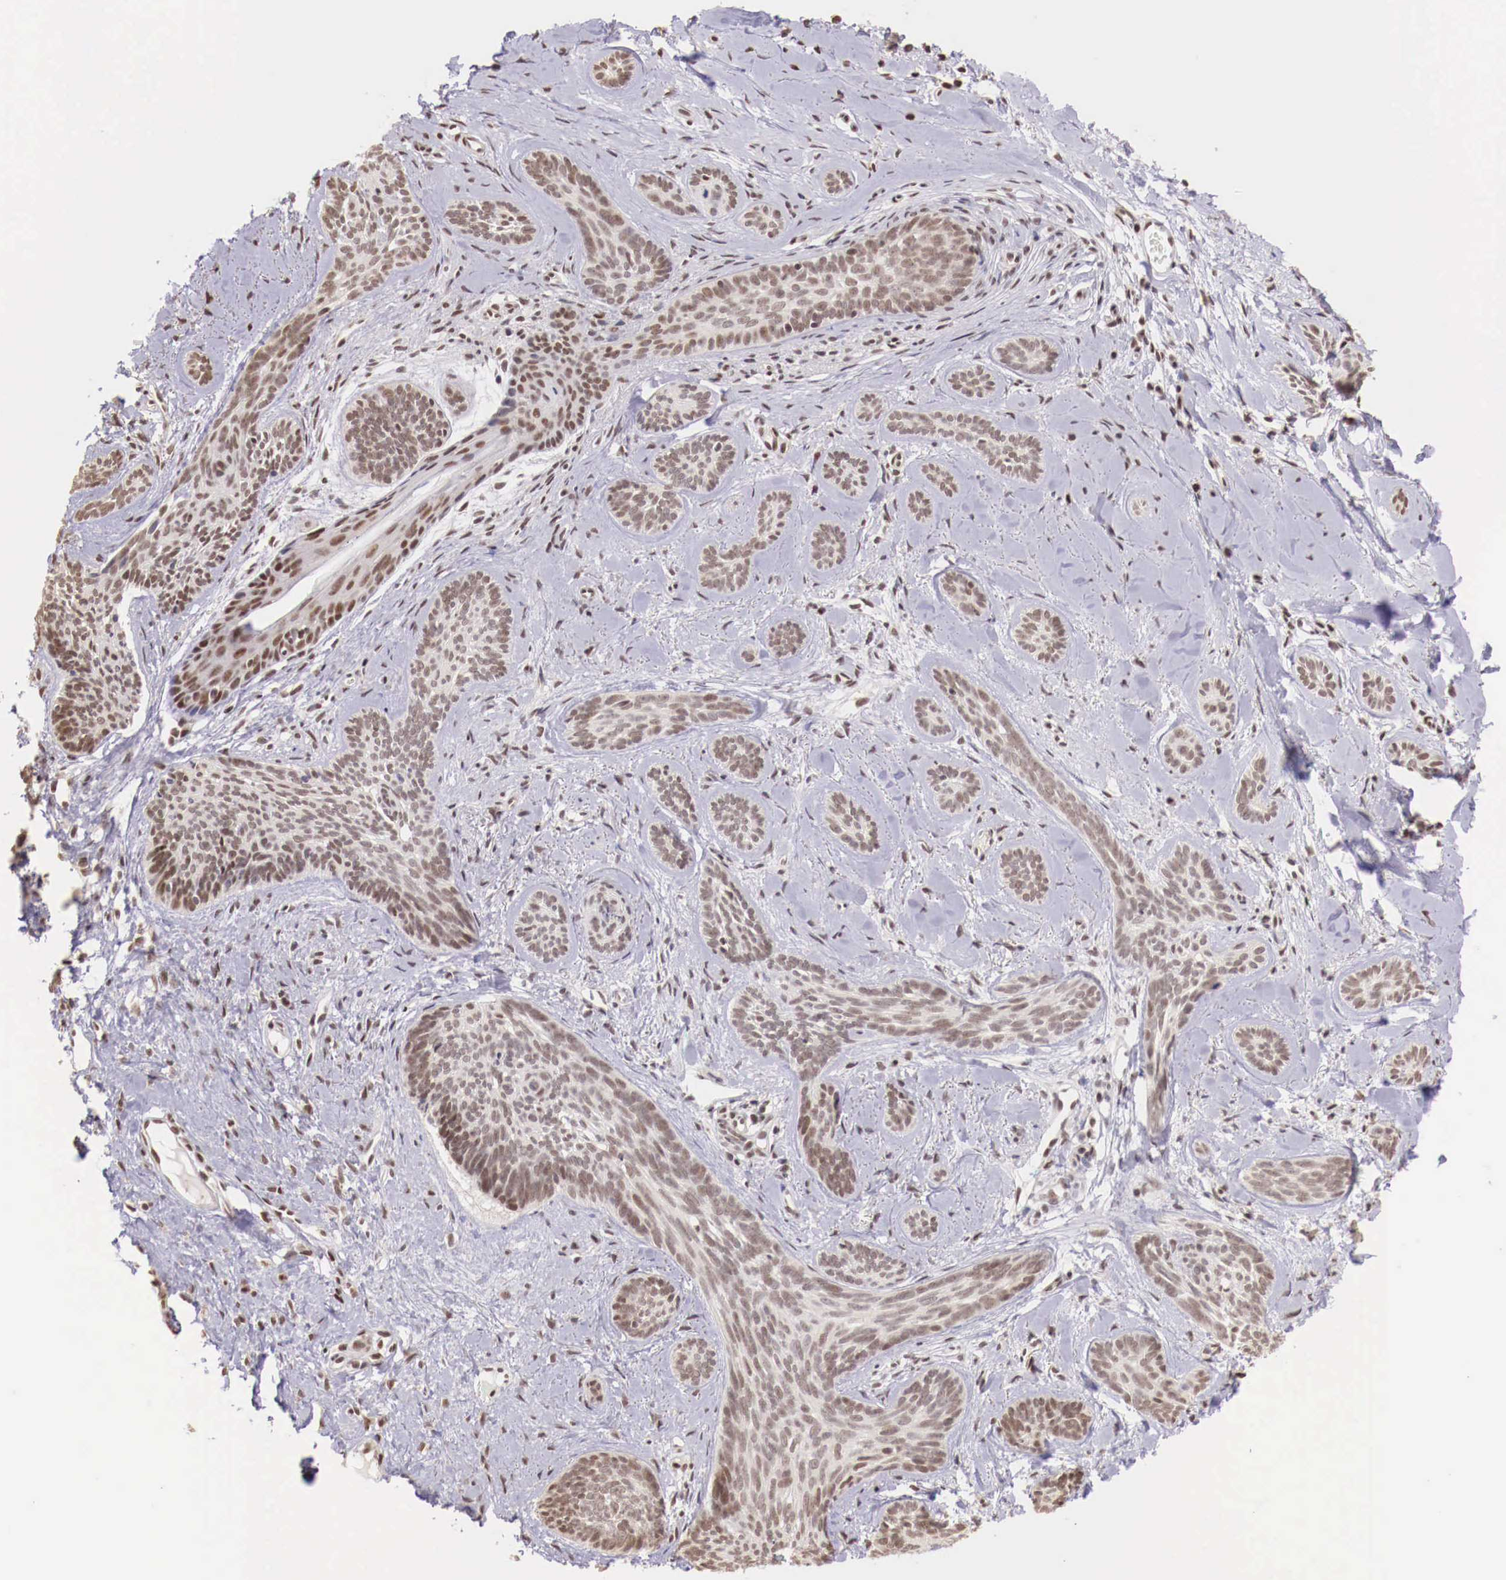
{"staining": {"intensity": "weak", "quantity": "25%-75%", "location": "nuclear"}, "tissue": "skin cancer", "cell_type": "Tumor cells", "image_type": "cancer", "snomed": [{"axis": "morphology", "description": "Basal cell carcinoma"}, {"axis": "topography", "description": "Skin"}], "caption": "Immunohistochemistry (IHC) photomicrograph of neoplastic tissue: human basal cell carcinoma (skin) stained using immunohistochemistry (IHC) exhibits low levels of weak protein expression localized specifically in the nuclear of tumor cells, appearing as a nuclear brown color.", "gene": "SP1", "patient": {"sex": "female", "age": 81}}